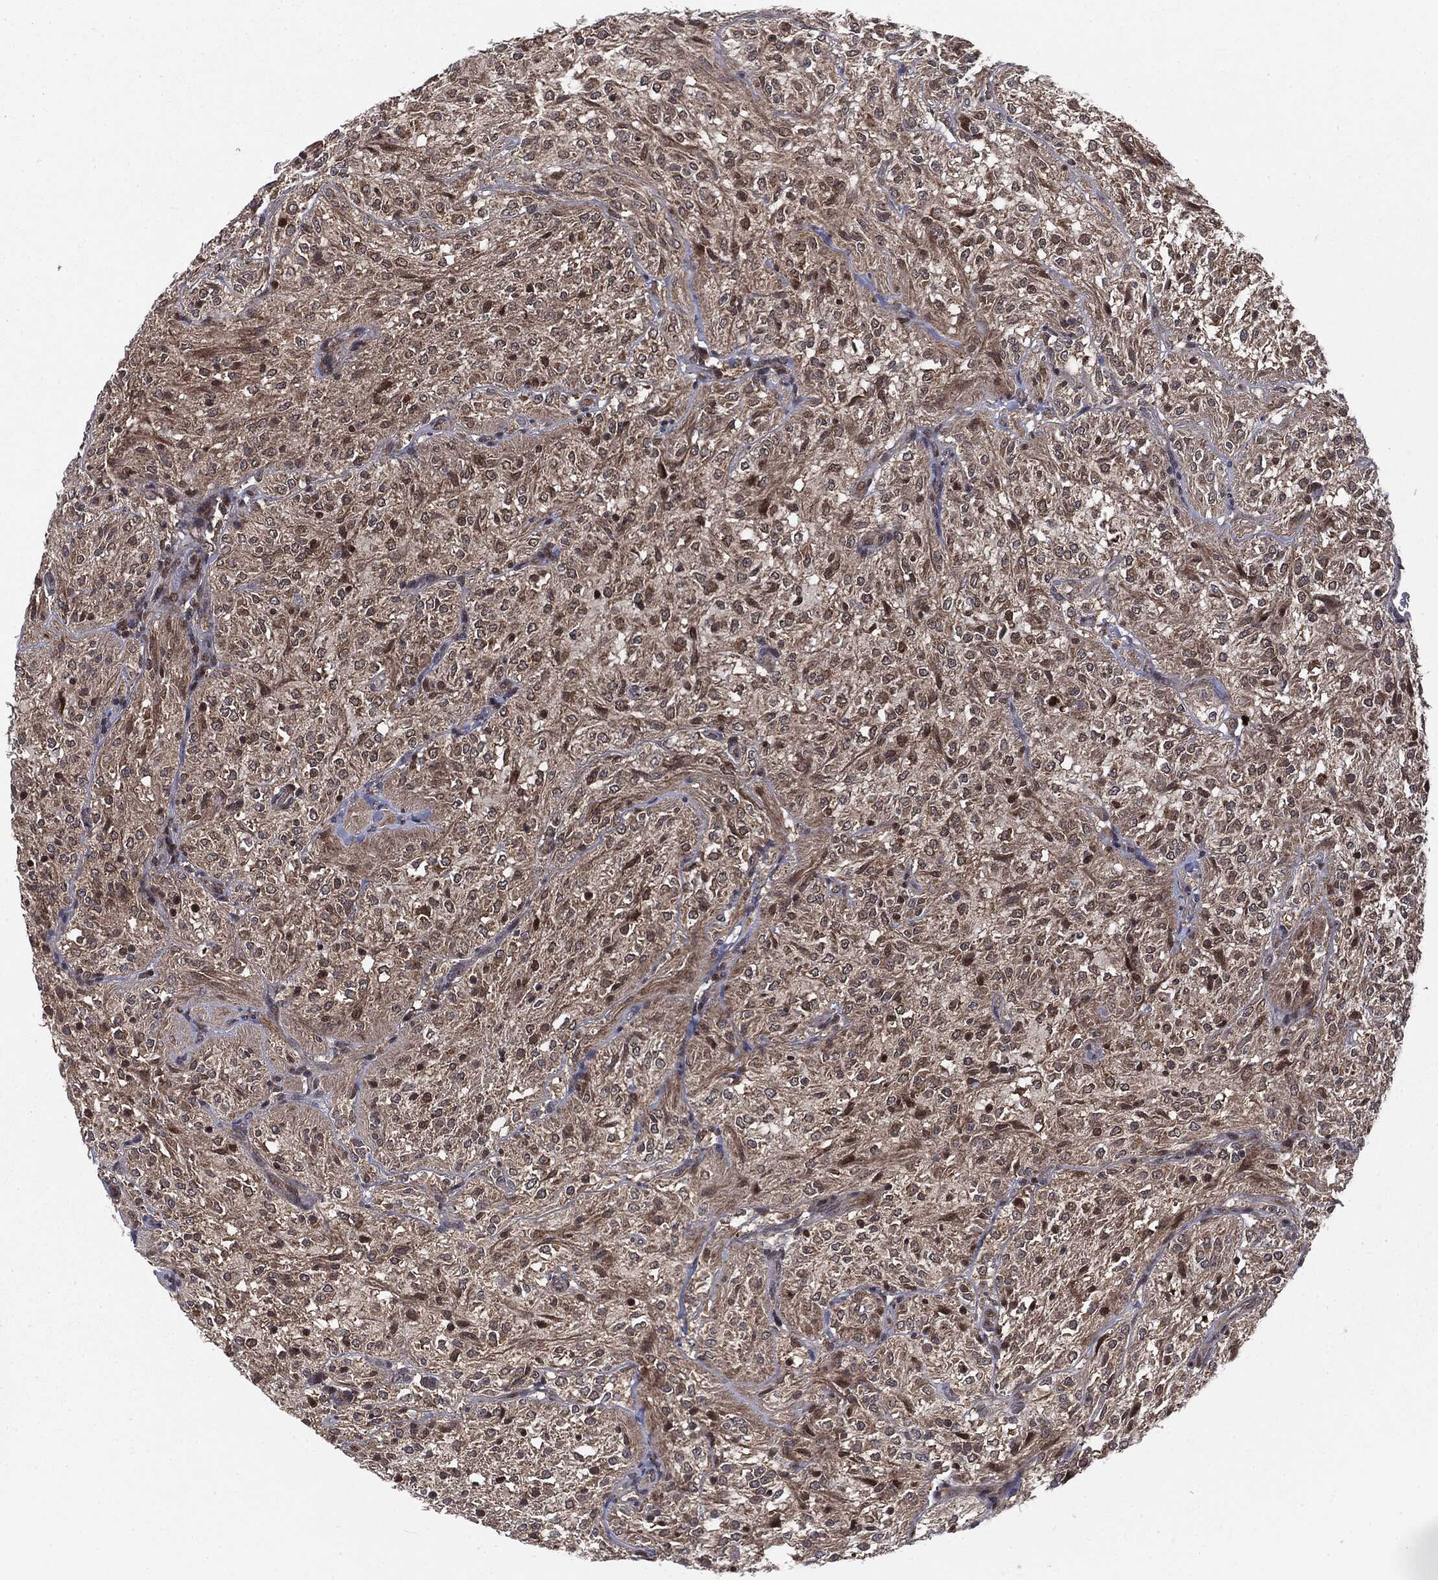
{"staining": {"intensity": "moderate", "quantity": "<25%", "location": "nuclear"}, "tissue": "glioma", "cell_type": "Tumor cells", "image_type": "cancer", "snomed": [{"axis": "morphology", "description": "Glioma, malignant, Low grade"}, {"axis": "topography", "description": "Brain"}], "caption": "Tumor cells exhibit moderate nuclear staining in about <25% of cells in malignant glioma (low-grade). (DAB (3,3'-diaminobenzidine) IHC, brown staining for protein, blue staining for nuclei).", "gene": "PTPA", "patient": {"sex": "male", "age": 3}}